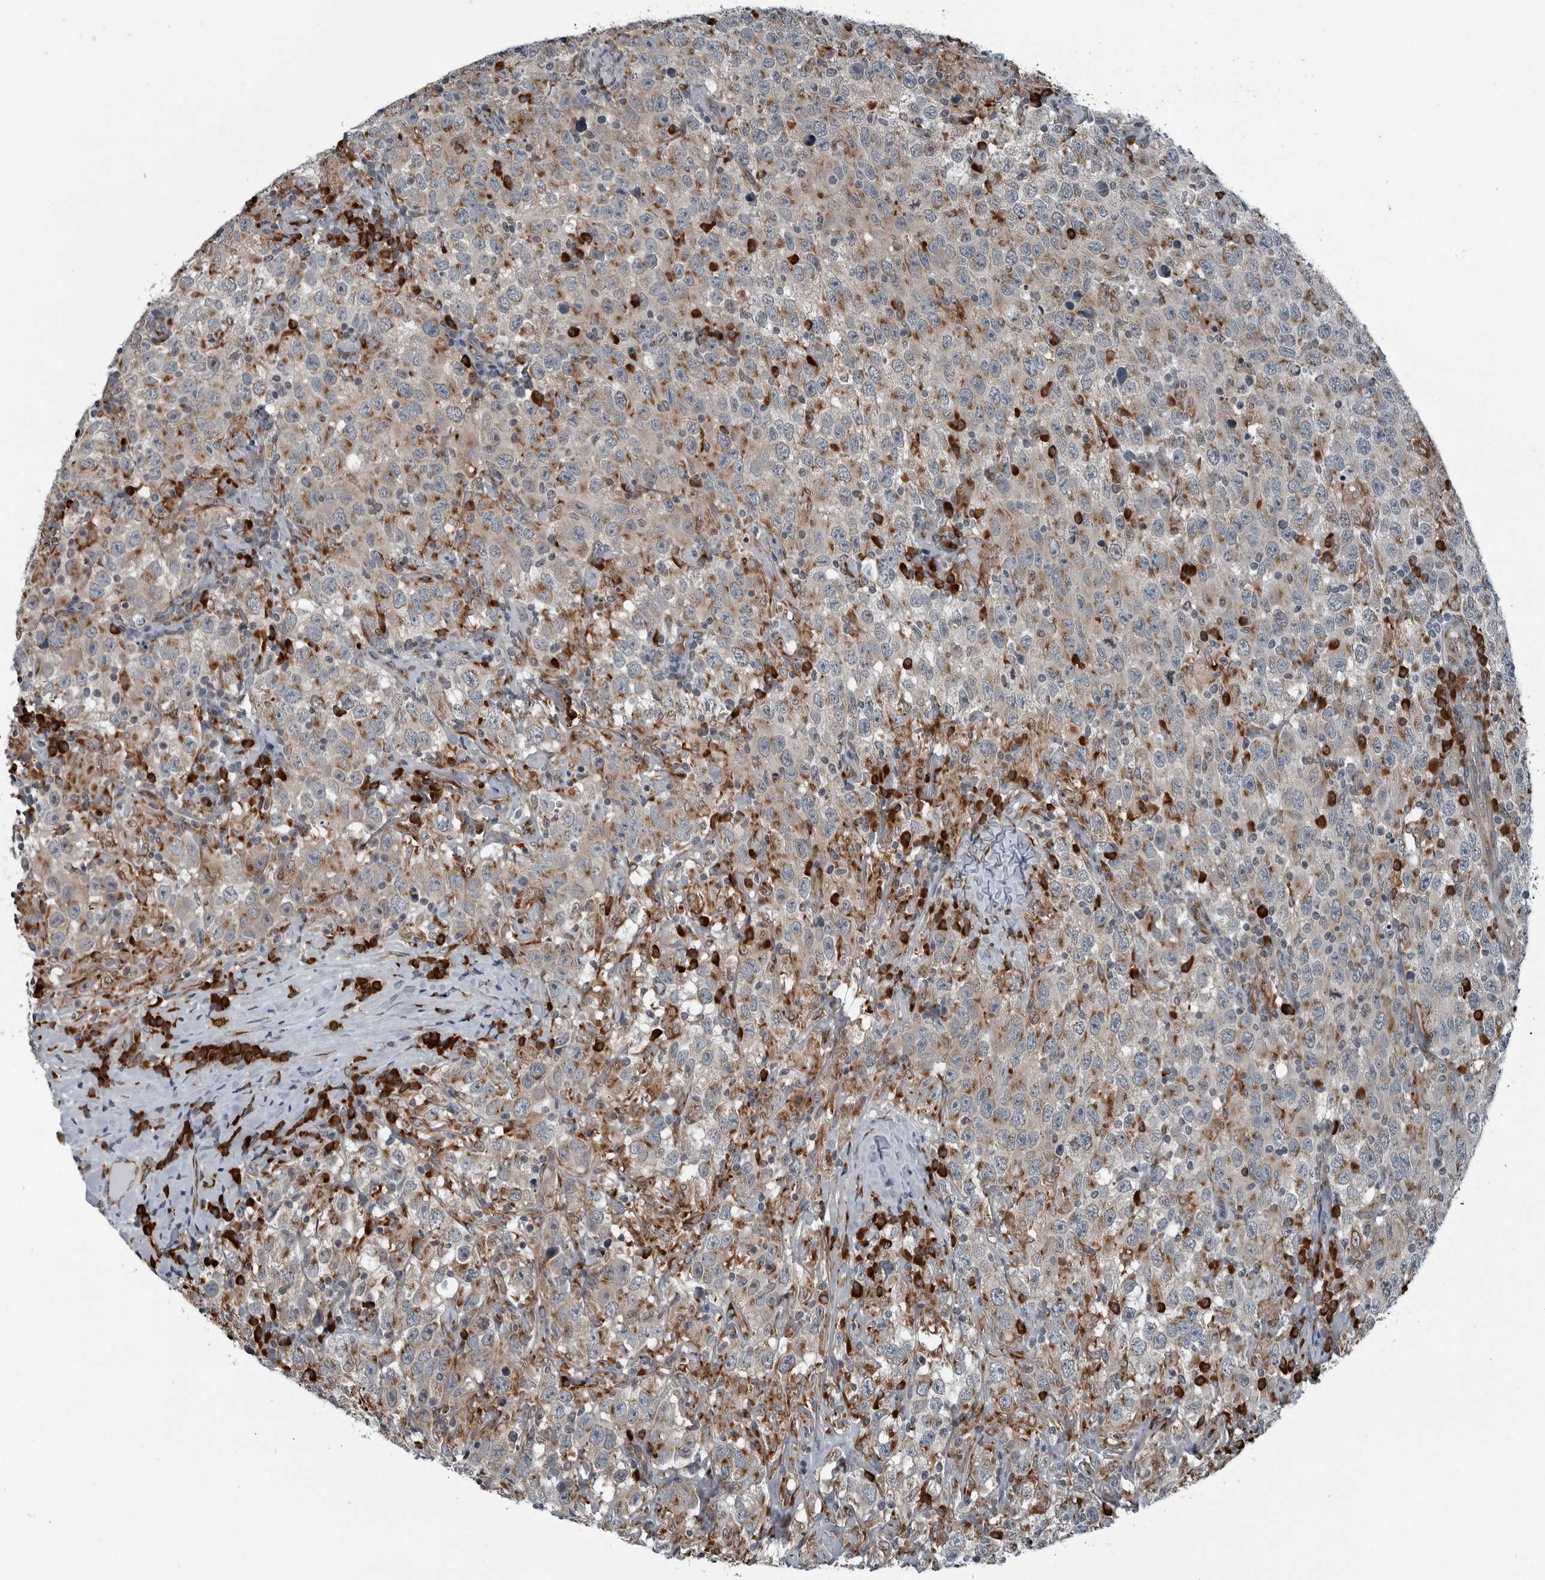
{"staining": {"intensity": "moderate", "quantity": "25%-75%", "location": "cytoplasmic/membranous"}, "tissue": "testis cancer", "cell_type": "Tumor cells", "image_type": "cancer", "snomed": [{"axis": "morphology", "description": "Seminoma, NOS"}, {"axis": "topography", "description": "Testis"}], "caption": "Human testis seminoma stained with a protein marker reveals moderate staining in tumor cells.", "gene": "CEP85", "patient": {"sex": "male", "age": 41}}